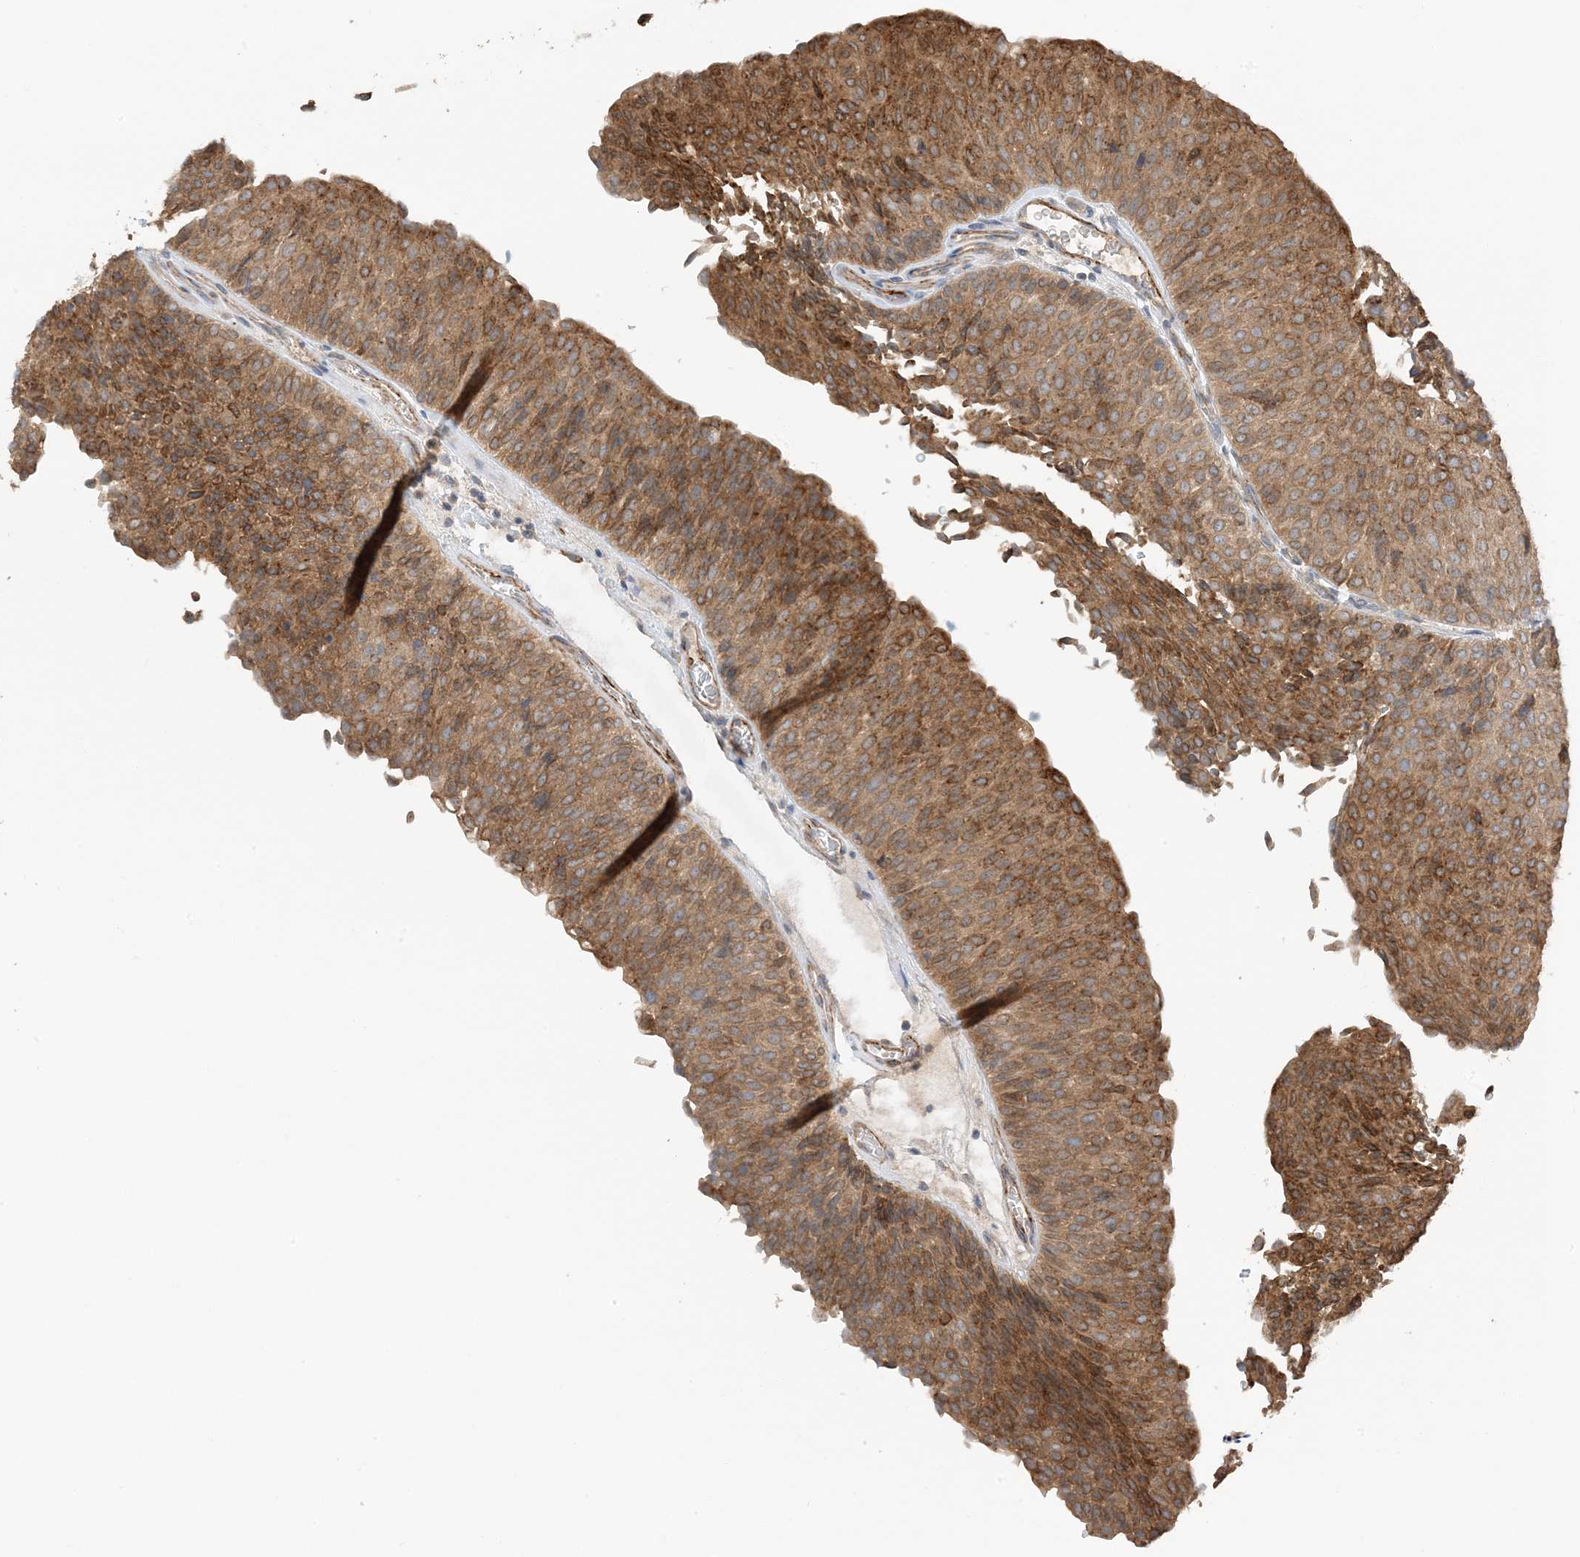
{"staining": {"intensity": "moderate", "quantity": ">75%", "location": "cytoplasmic/membranous"}, "tissue": "urothelial cancer", "cell_type": "Tumor cells", "image_type": "cancer", "snomed": [{"axis": "morphology", "description": "Urothelial carcinoma, Low grade"}, {"axis": "topography", "description": "Urinary bladder"}], "caption": "Urothelial carcinoma (low-grade) stained with a brown dye demonstrates moderate cytoplasmic/membranous positive positivity in approximately >75% of tumor cells.", "gene": "KIFBP", "patient": {"sex": "male", "age": 78}}